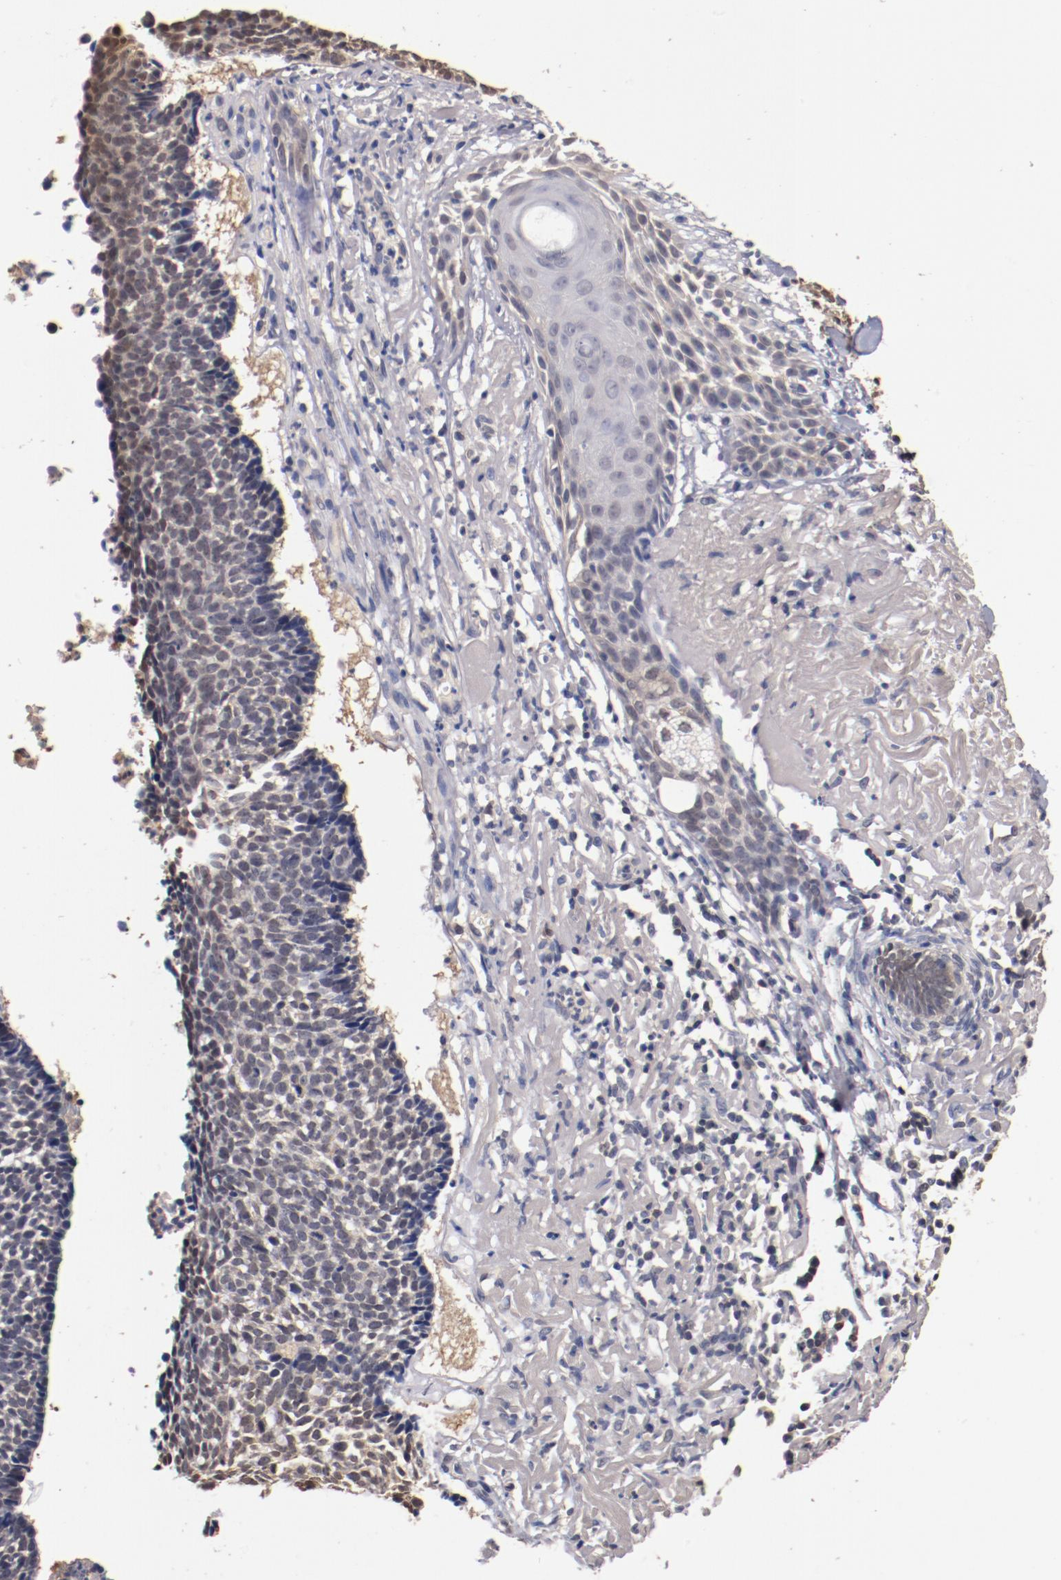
{"staining": {"intensity": "weak", "quantity": "<25%", "location": "cytoplasmic/membranous"}, "tissue": "skin cancer", "cell_type": "Tumor cells", "image_type": "cancer", "snomed": [{"axis": "morphology", "description": "Basal cell carcinoma"}, {"axis": "topography", "description": "Skin"}], "caption": "Immunohistochemistry image of skin cancer stained for a protein (brown), which shows no staining in tumor cells.", "gene": "MIF", "patient": {"sex": "female", "age": 87}}